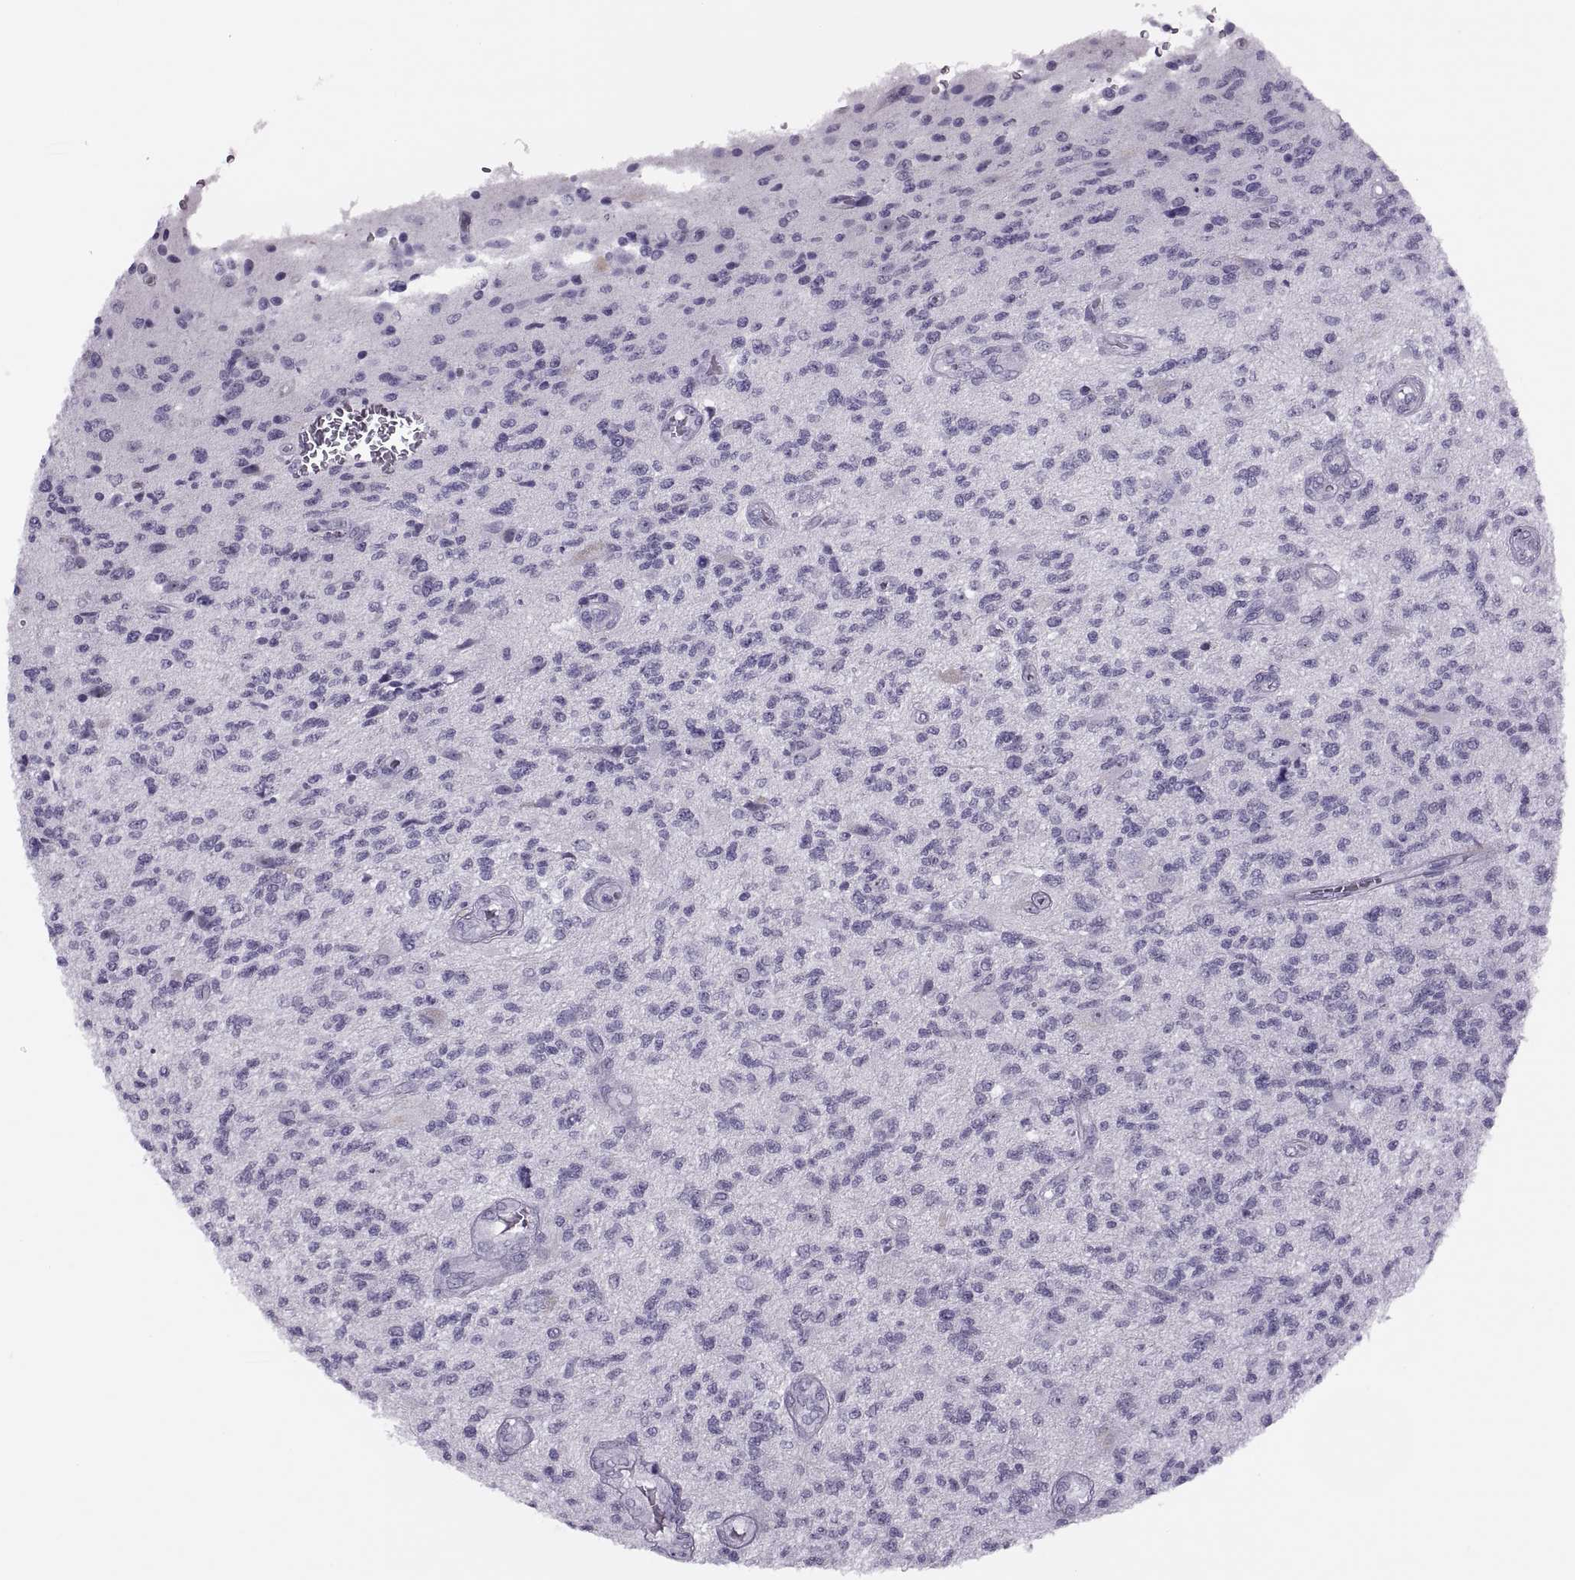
{"staining": {"intensity": "negative", "quantity": "none", "location": "none"}, "tissue": "glioma", "cell_type": "Tumor cells", "image_type": "cancer", "snomed": [{"axis": "morphology", "description": "Glioma, malignant, High grade"}, {"axis": "topography", "description": "Brain"}], "caption": "Tumor cells are negative for protein expression in human malignant high-grade glioma. (DAB (3,3'-diaminobenzidine) IHC with hematoxylin counter stain).", "gene": "FAM24A", "patient": {"sex": "male", "age": 56}}